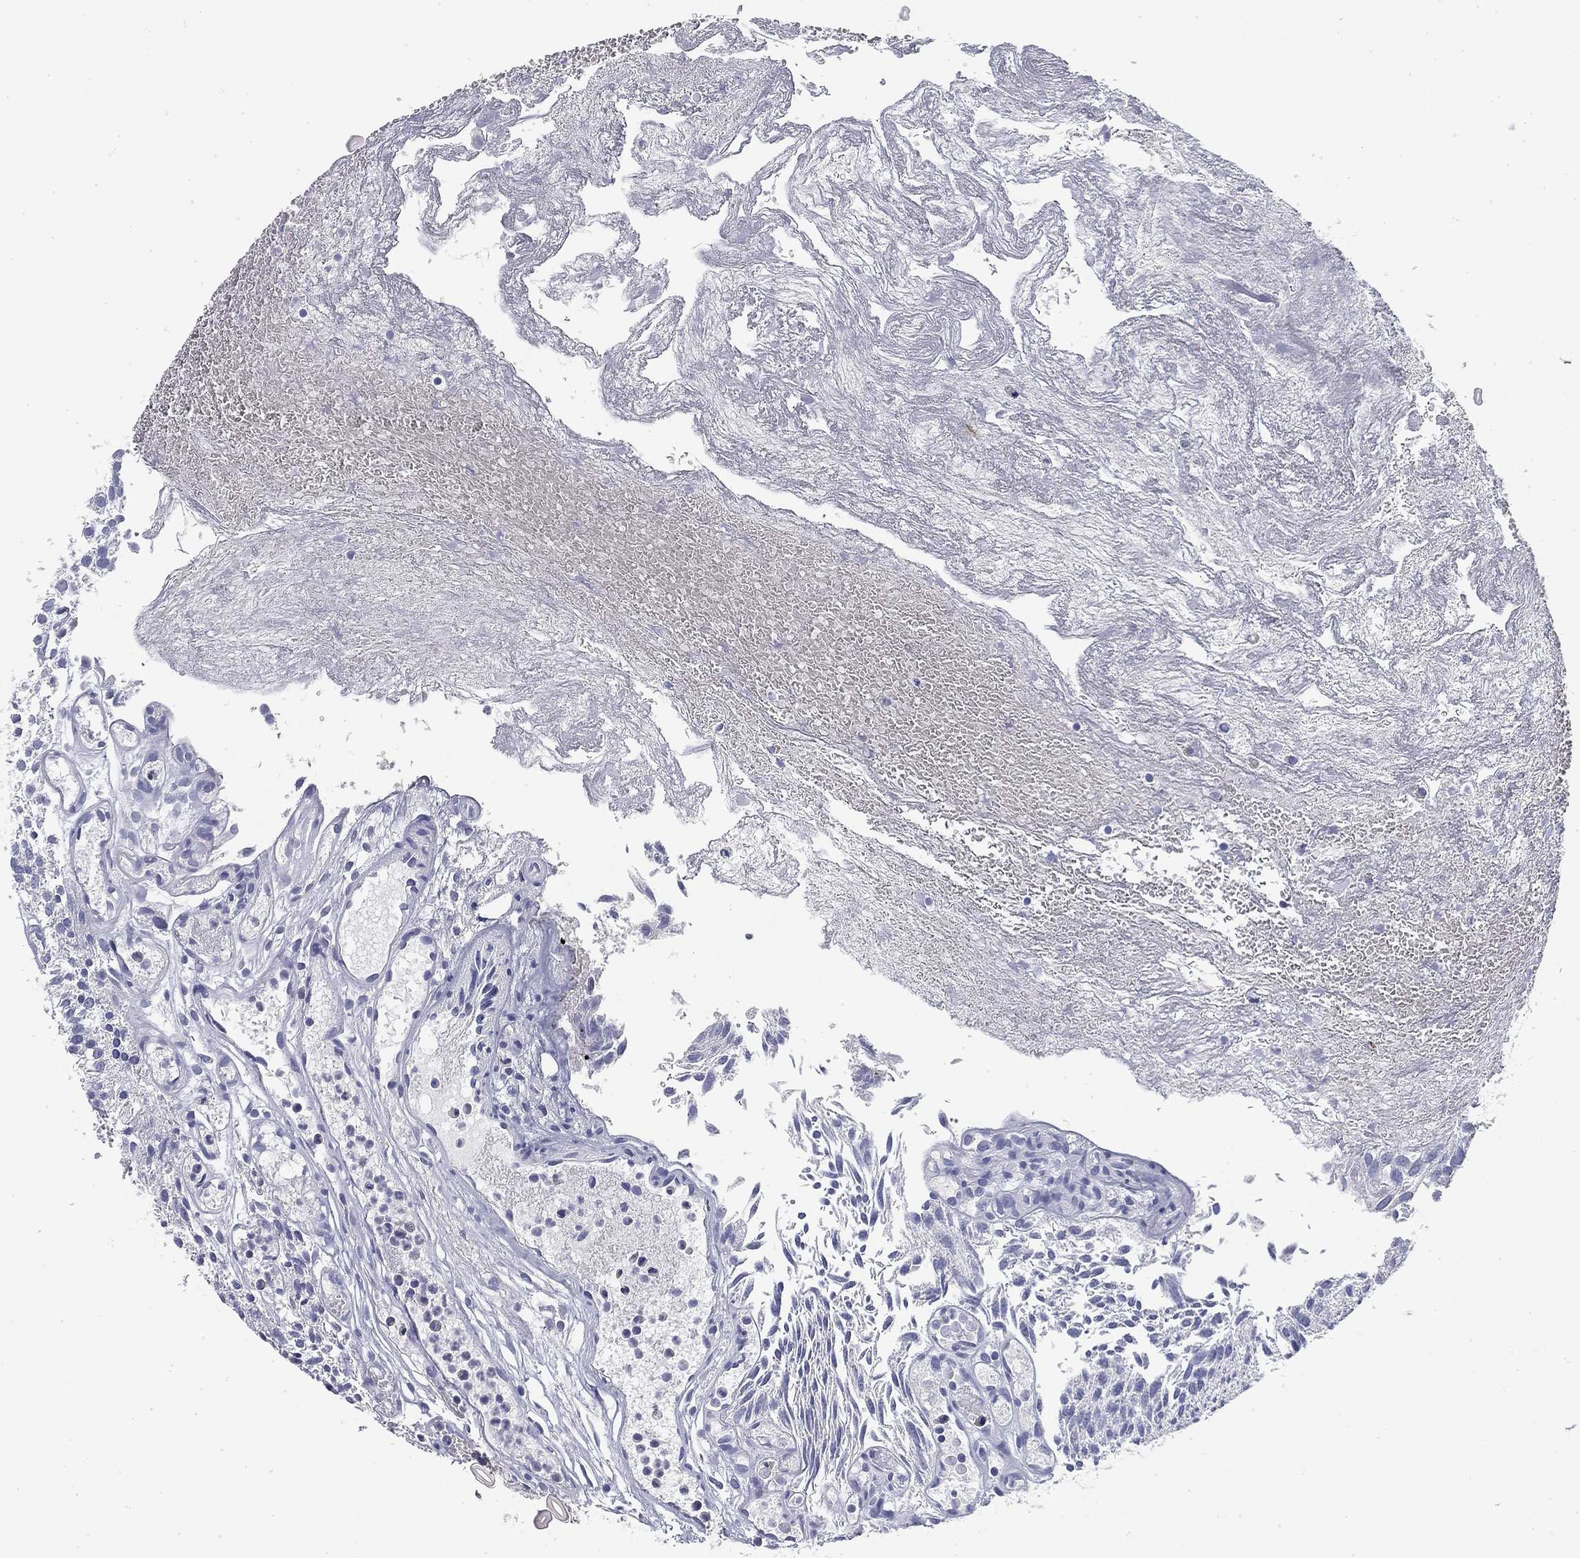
{"staining": {"intensity": "negative", "quantity": "none", "location": "none"}, "tissue": "urothelial cancer", "cell_type": "Tumor cells", "image_type": "cancer", "snomed": [{"axis": "morphology", "description": "Urothelial carcinoma, Low grade"}, {"axis": "topography", "description": "Urinary bladder"}], "caption": "A high-resolution photomicrograph shows immunohistochemistry (IHC) staining of urothelial cancer, which demonstrates no significant staining in tumor cells.", "gene": "CD79B", "patient": {"sex": "male", "age": 79}}